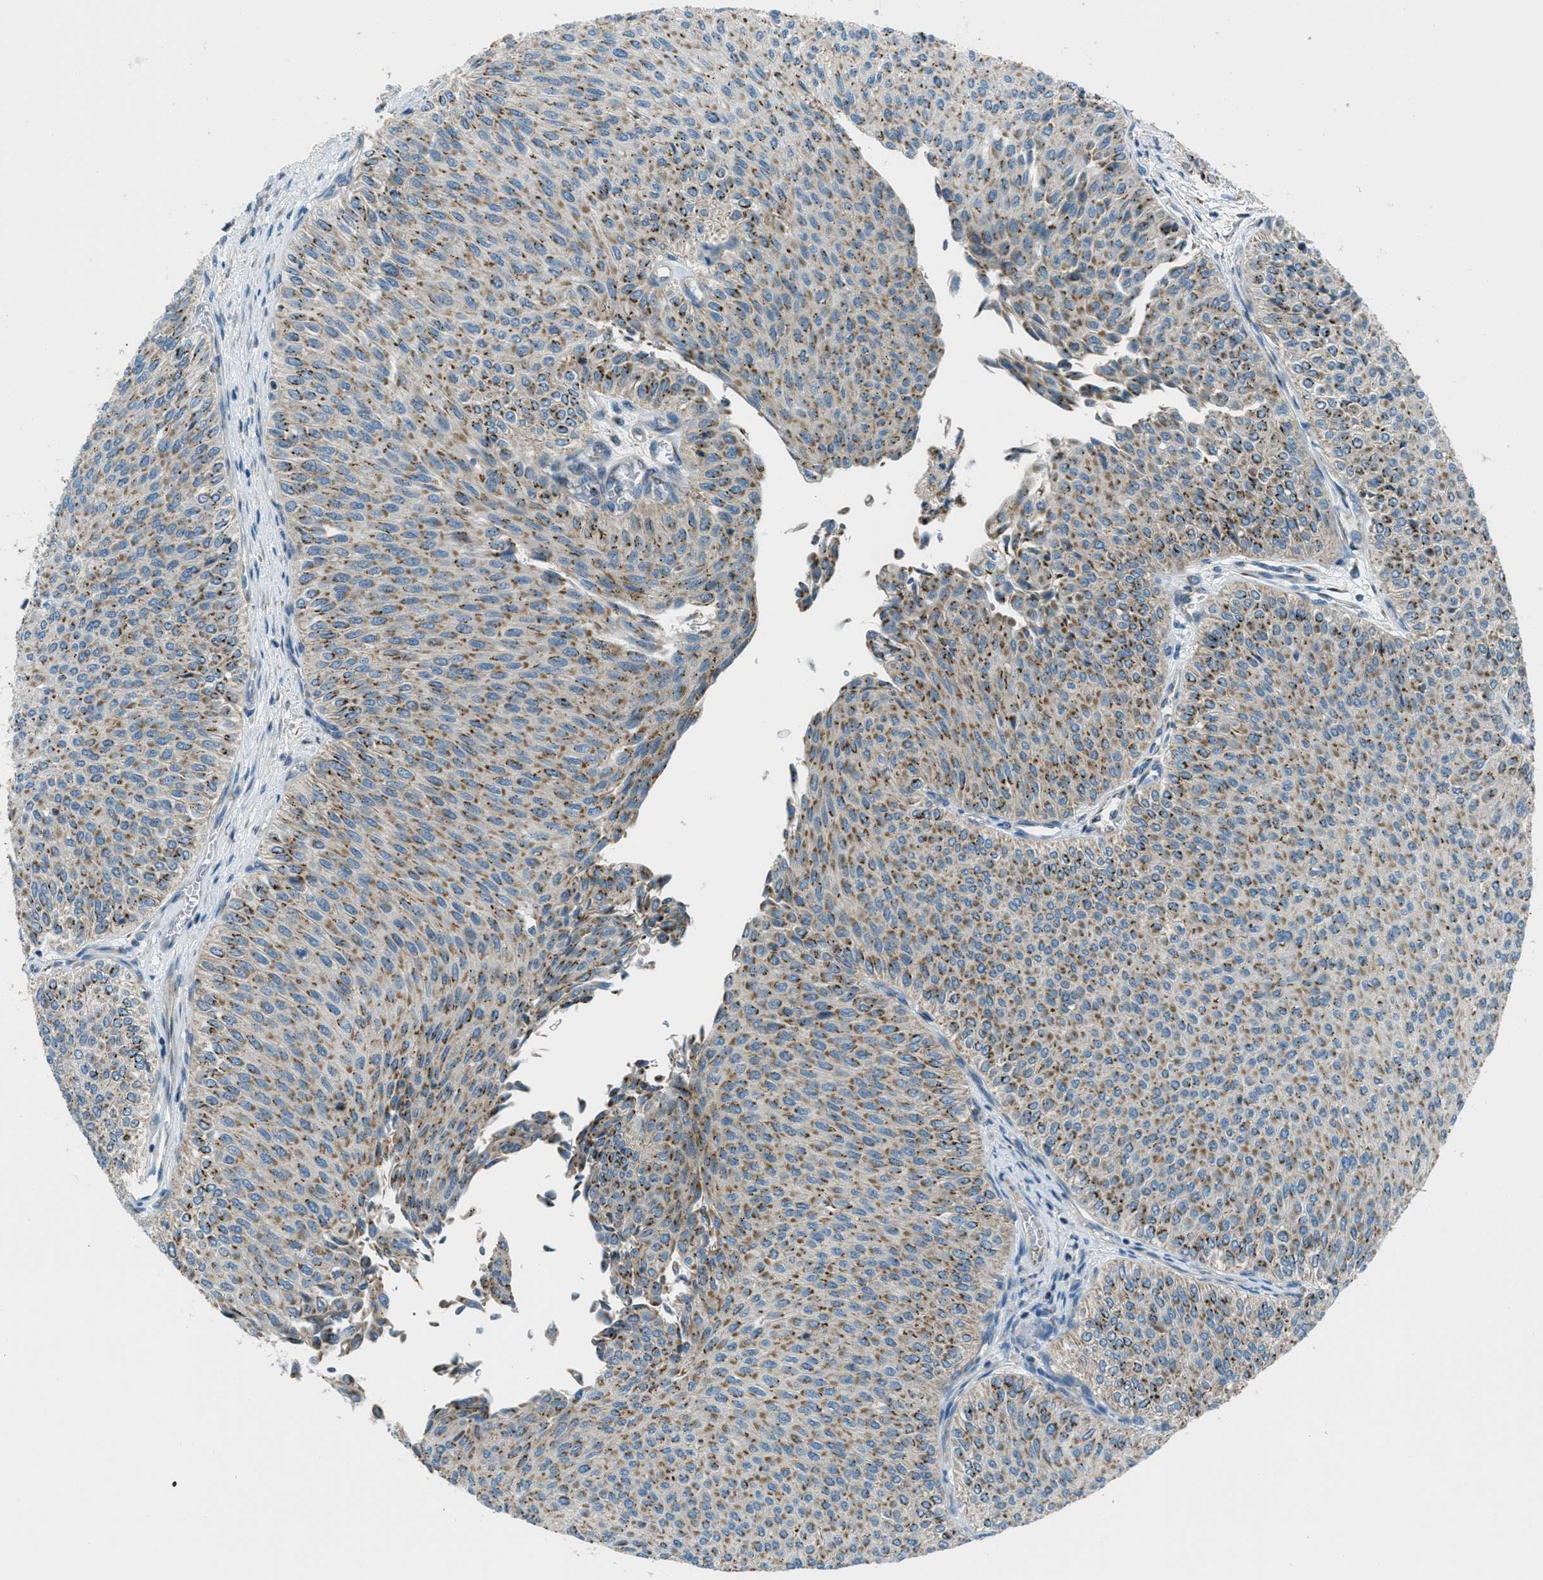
{"staining": {"intensity": "moderate", "quantity": ">75%", "location": "cytoplasmic/membranous"}, "tissue": "urothelial cancer", "cell_type": "Tumor cells", "image_type": "cancer", "snomed": [{"axis": "morphology", "description": "Urothelial carcinoma, Low grade"}, {"axis": "topography", "description": "Urinary bladder"}], "caption": "This is a photomicrograph of IHC staining of urothelial cancer, which shows moderate positivity in the cytoplasmic/membranous of tumor cells.", "gene": "BCKDK", "patient": {"sex": "male", "age": 78}}